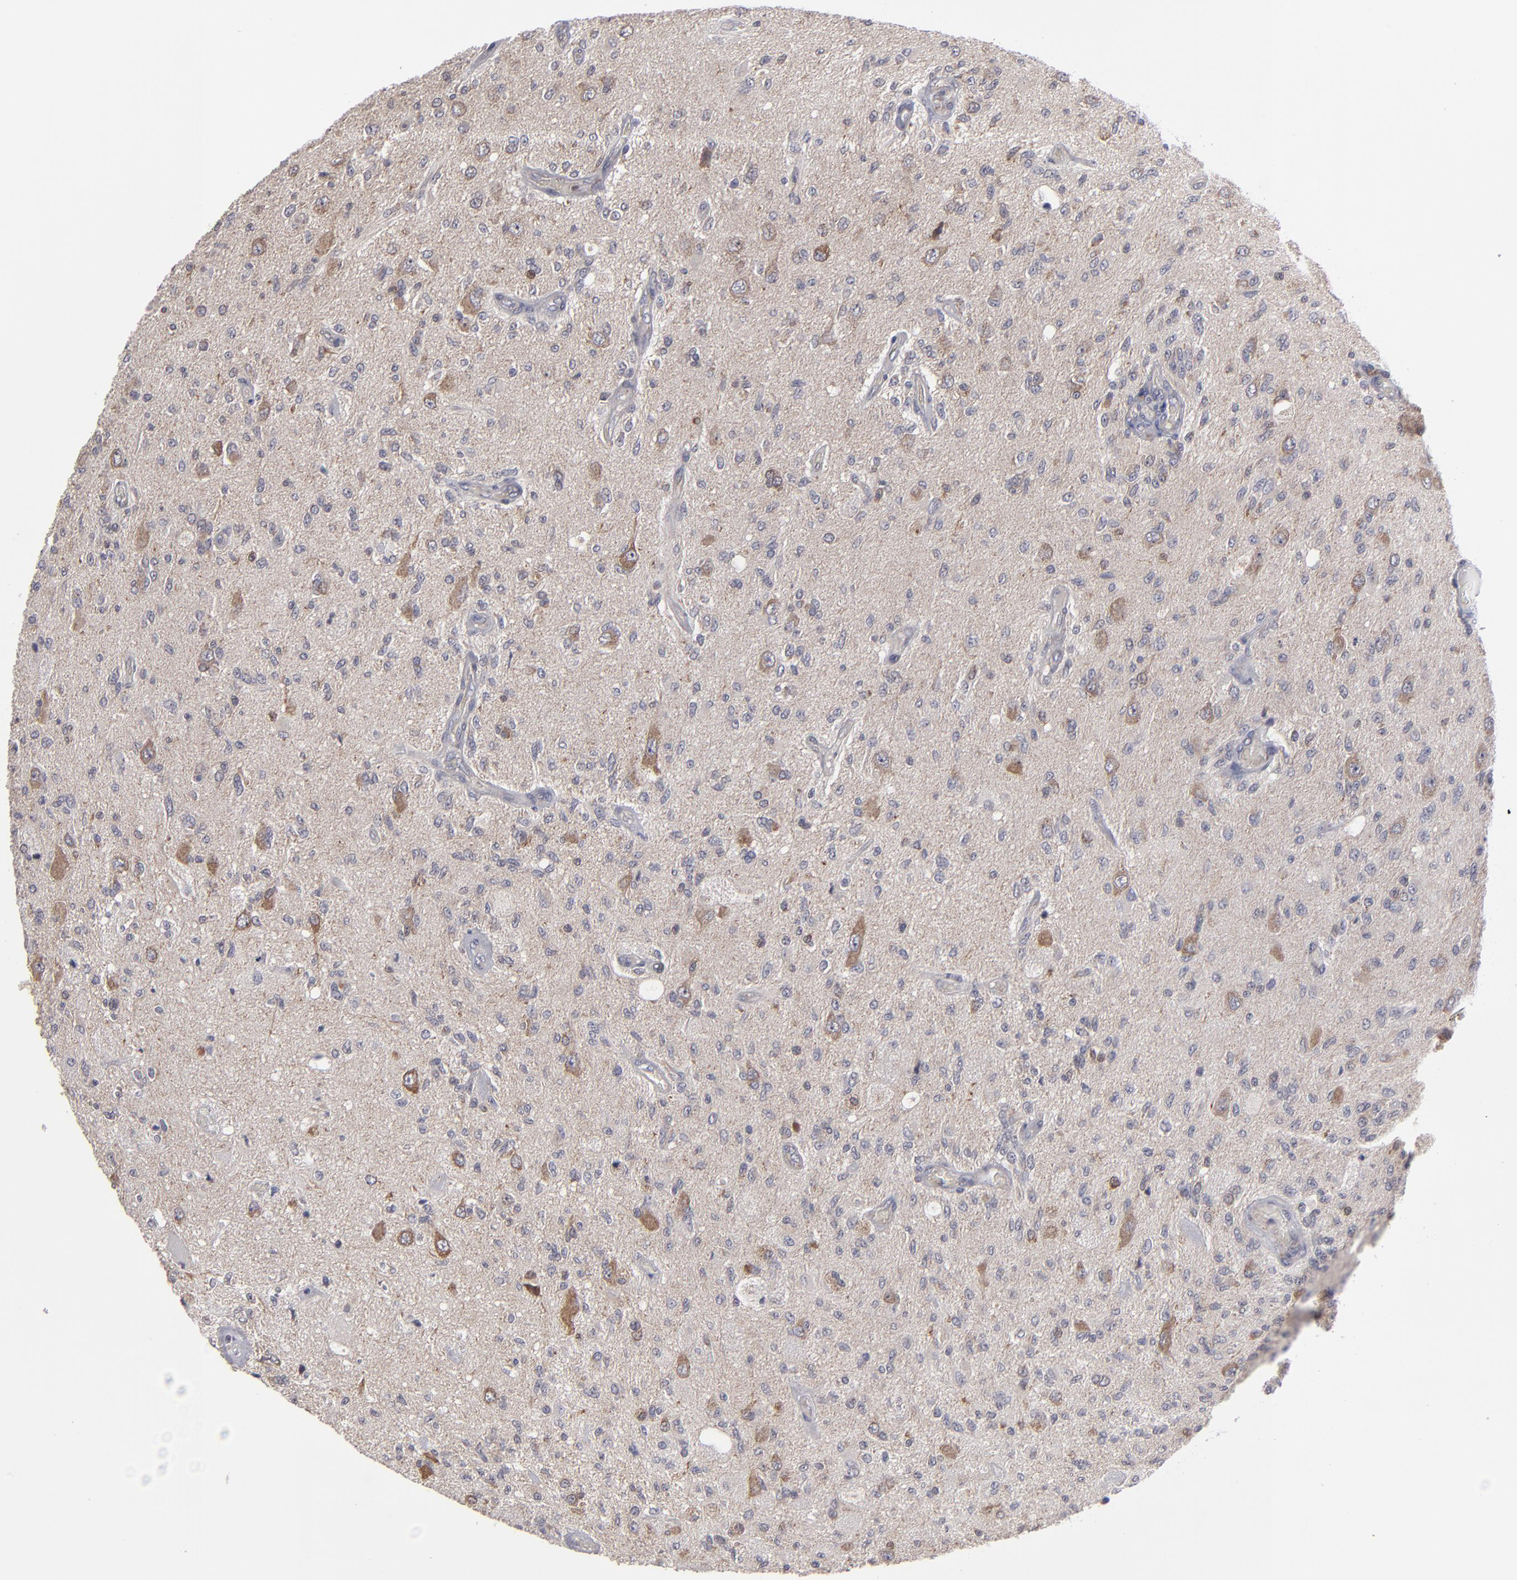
{"staining": {"intensity": "moderate", "quantity": "25%-75%", "location": "cytoplasmic/membranous"}, "tissue": "glioma", "cell_type": "Tumor cells", "image_type": "cancer", "snomed": [{"axis": "morphology", "description": "Normal tissue, NOS"}, {"axis": "morphology", "description": "Glioma, malignant, High grade"}, {"axis": "topography", "description": "Cerebral cortex"}], "caption": "Malignant high-grade glioma stained with a brown dye shows moderate cytoplasmic/membranous positive expression in approximately 25%-75% of tumor cells.", "gene": "GLCCI1", "patient": {"sex": "male", "age": 77}}